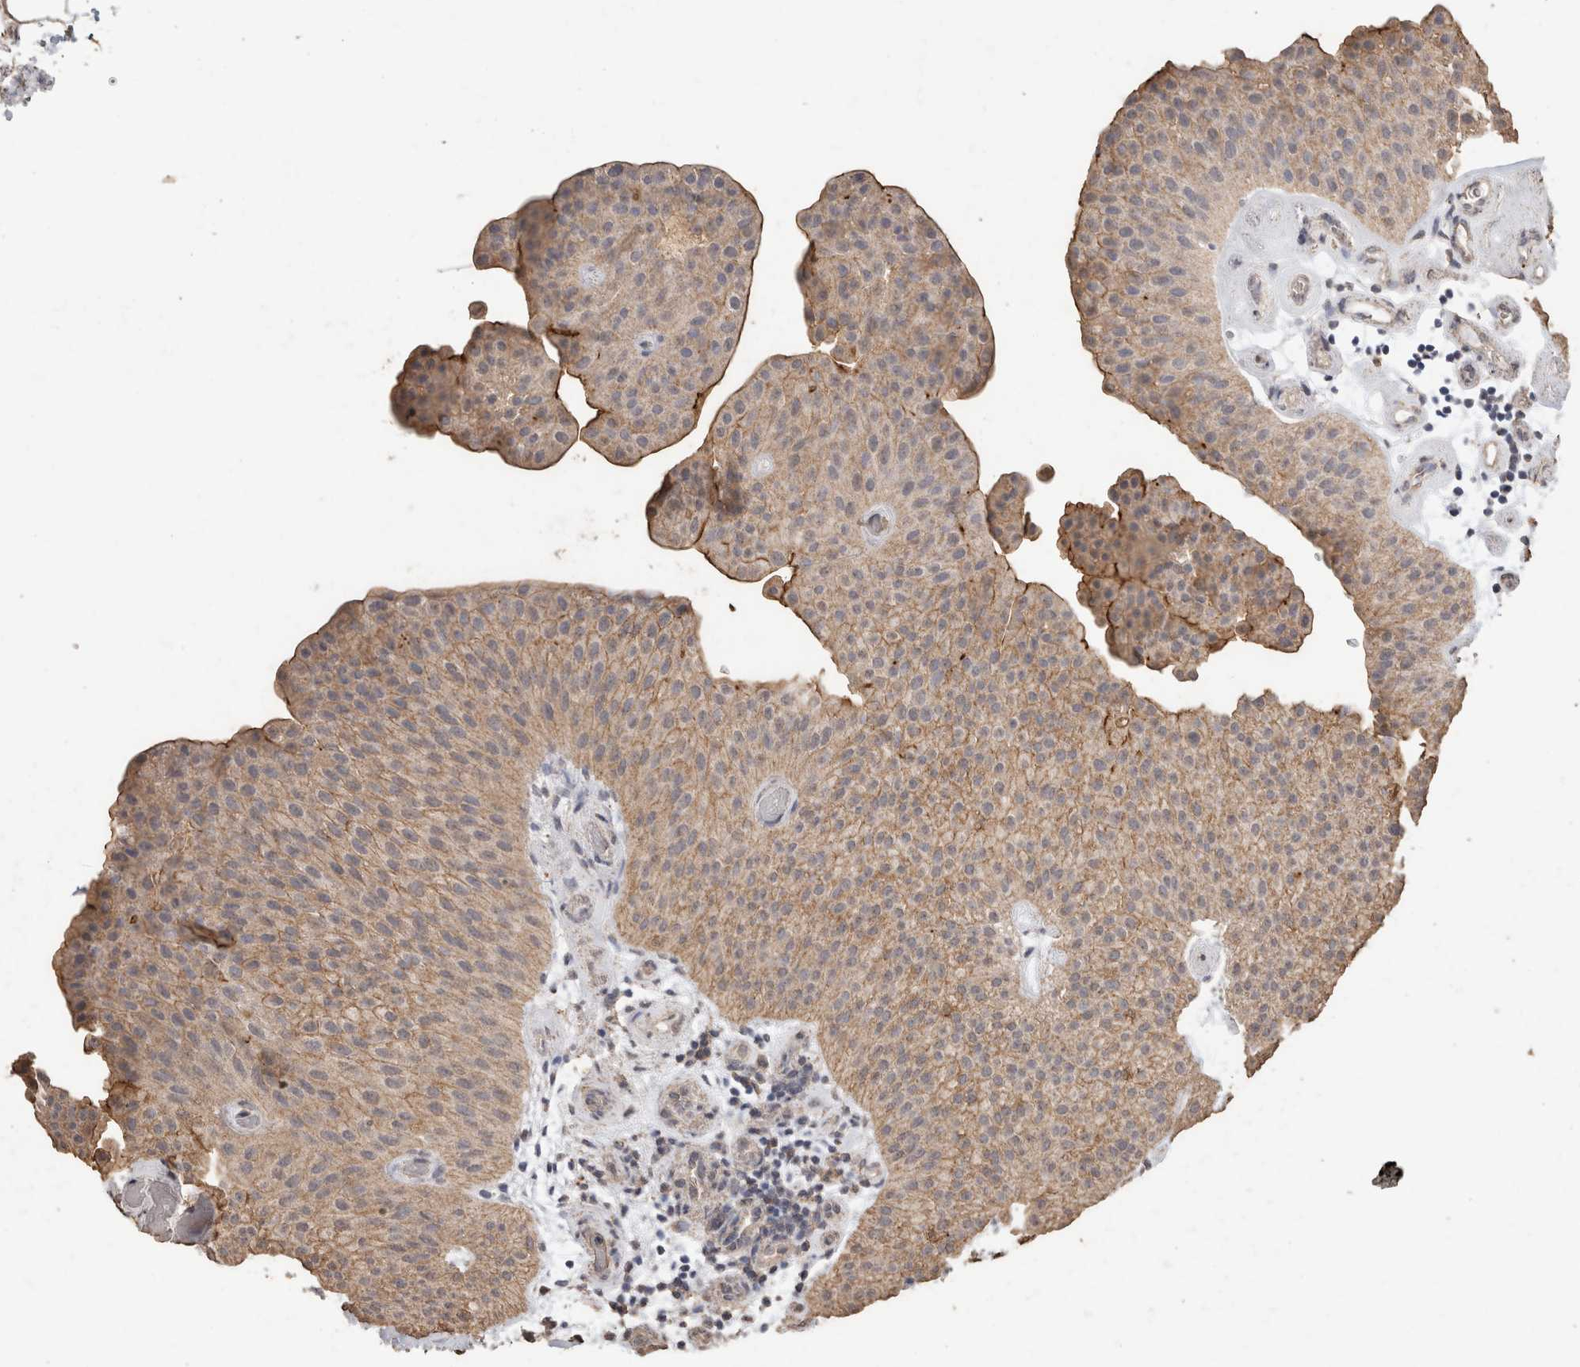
{"staining": {"intensity": "weak", "quantity": ">75%", "location": "cytoplasmic/membranous"}, "tissue": "urothelial cancer", "cell_type": "Tumor cells", "image_type": "cancer", "snomed": [{"axis": "morphology", "description": "Urothelial carcinoma, Low grade"}, {"axis": "topography", "description": "Urinary bladder"}], "caption": "IHC of human low-grade urothelial carcinoma shows low levels of weak cytoplasmic/membranous positivity in about >75% of tumor cells. The staining was performed using DAB, with brown indicating positive protein expression. Nuclei are stained blue with hematoxylin.", "gene": "CX3CL1", "patient": {"sex": "female", "age": 60}}